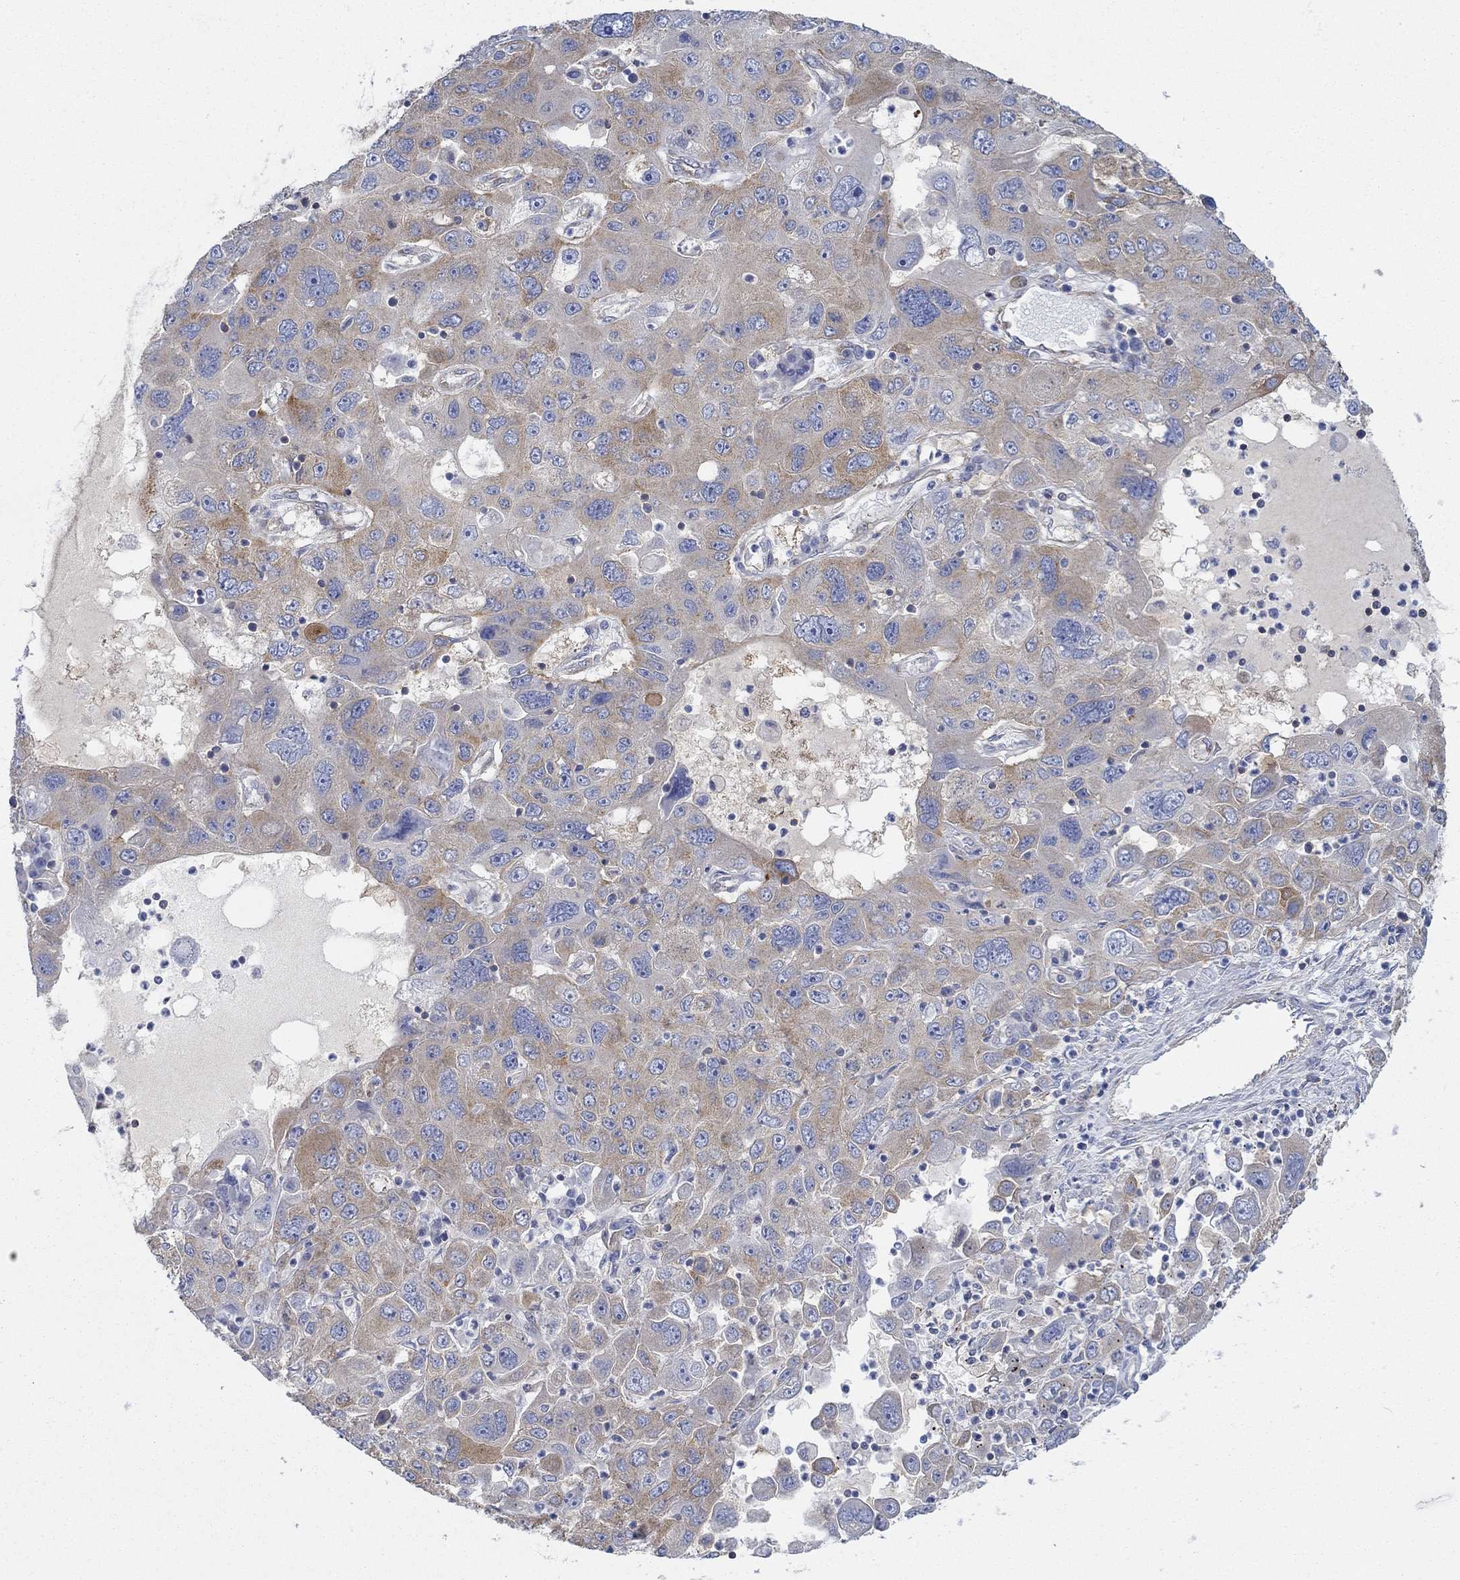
{"staining": {"intensity": "moderate", "quantity": "<25%", "location": "cytoplasmic/membranous"}, "tissue": "stomach cancer", "cell_type": "Tumor cells", "image_type": "cancer", "snomed": [{"axis": "morphology", "description": "Adenocarcinoma, NOS"}, {"axis": "topography", "description": "Stomach"}], "caption": "IHC micrograph of neoplastic tissue: human stomach adenocarcinoma stained using IHC demonstrates low levels of moderate protein expression localized specifically in the cytoplasmic/membranous of tumor cells, appearing as a cytoplasmic/membranous brown color.", "gene": "SPAG9", "patient": {"sex": "male", "age": 56}}